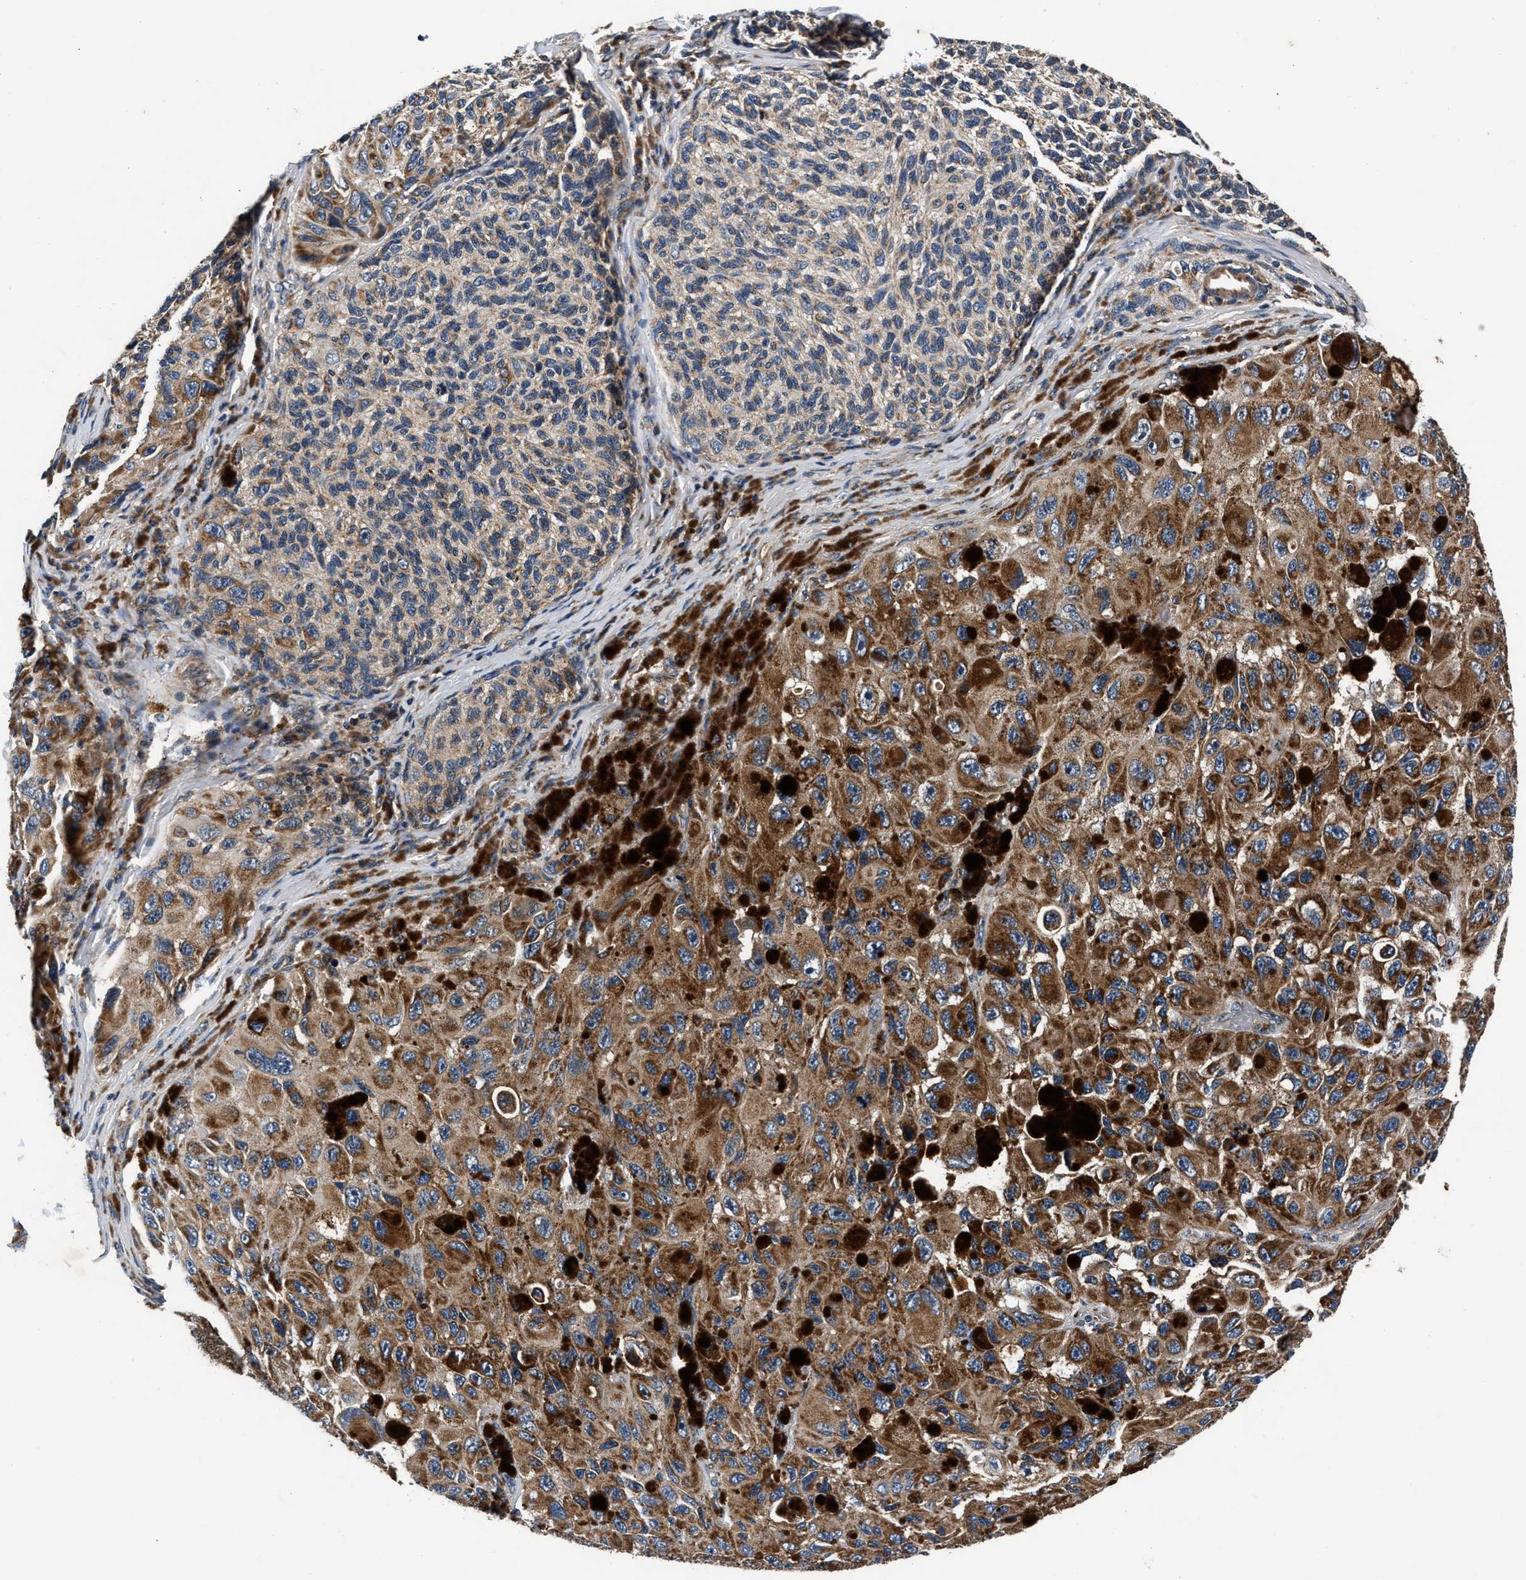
{"staining": {"intensity": "moderate", "quantity": ">75%", "location": "cytoplasmic/membranous"}, "tissue": "melanoma", "cell_type": "Tumor cells", "image_type": "cancer", "snomed": [{"axis": "morphology", "description": "Malignant melanoma, NOS"}, {"axis": "topography", "description": "Skin"}], "caption": "Protein expression analysis of melanoma demonstrates moderate cytoplasmic/membranous staining in approximately >75% of tumor cells. (Stains: DAB in brown, nuclei in blue, Microscopy: brightfield microscopy at high magnification).", "gene": "IMMT", "patient": {"sex": "female", "age": 73}}